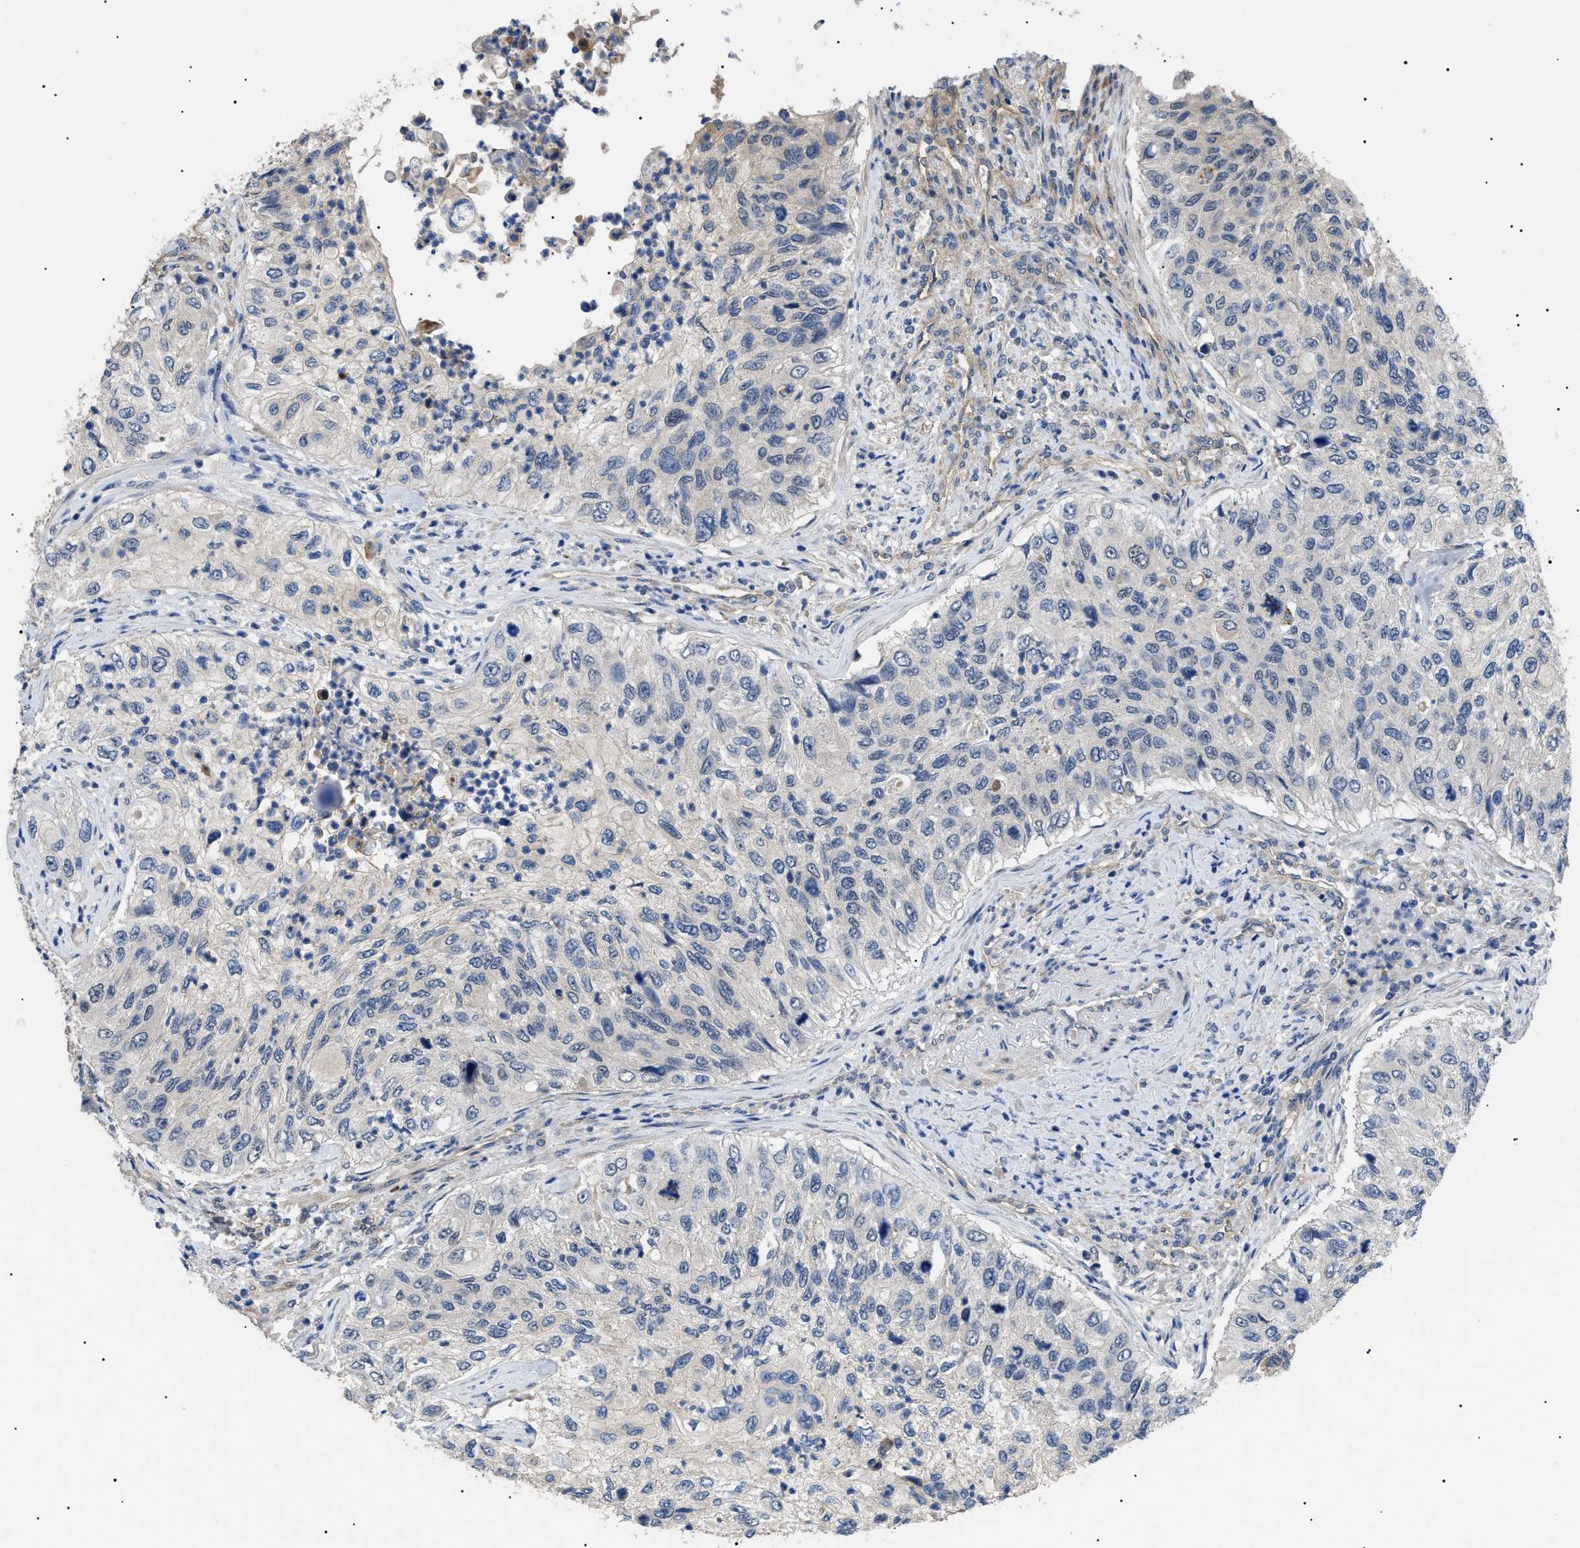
{"staining": {"intensity": "negative", "quantity": "none", "location": "none"}, "tissue": "urothelial cancer", "cell_type": "Tumor cells", "image_type": "cancer", "snomed": [{"axis": "morphology", "description": "Urothelial carcinoma, High grade"}, {"axis": "topography", "description": "Urinary bladder"}], "caption": "DAB immunohistochemical staining of high-grade urothelial carcinoma shows no significant staining in tumor cells.", "gene": "CRCP", "patient": {"sex": "female", "age": 60}}